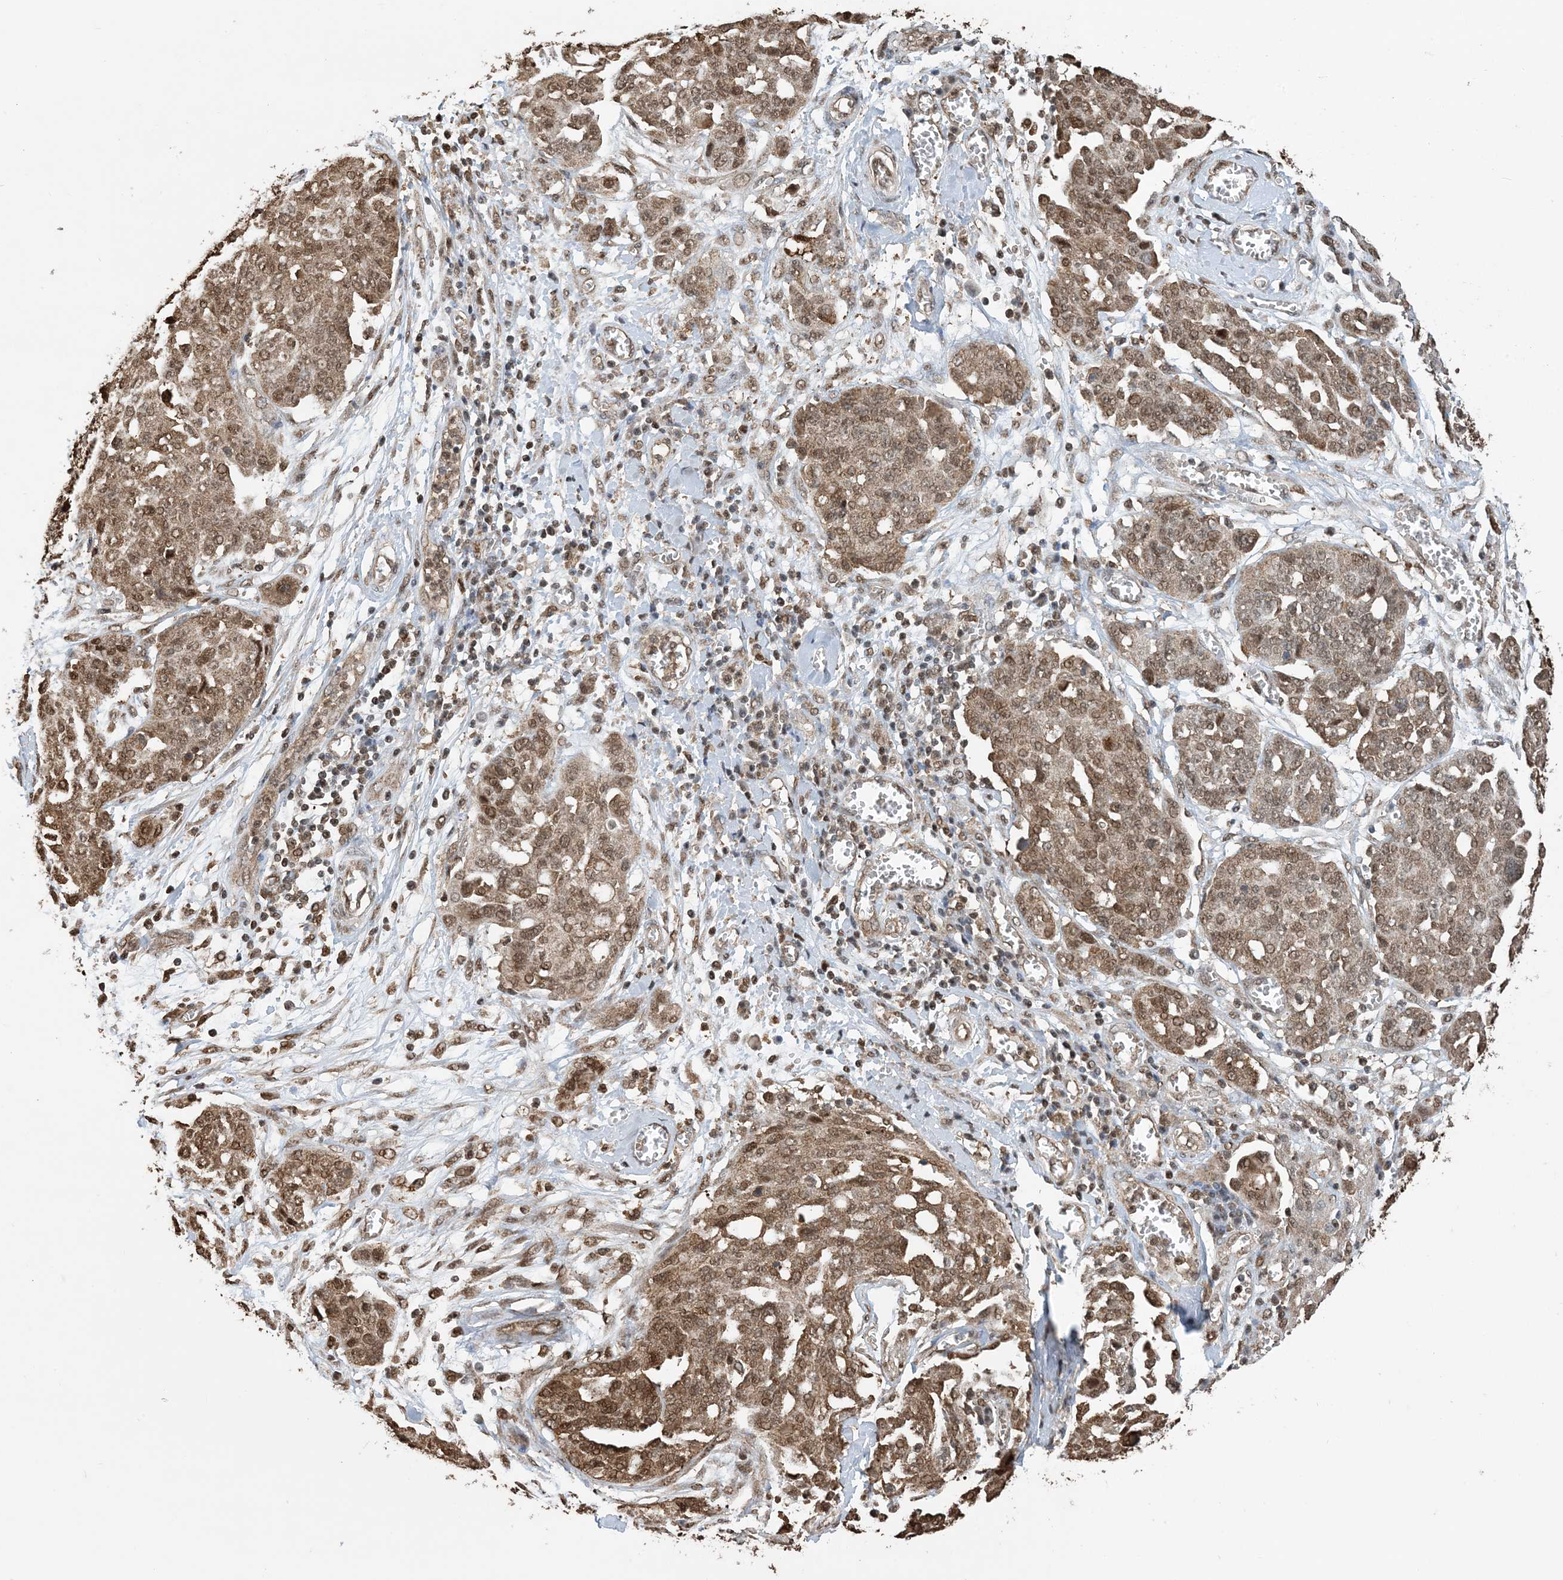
{"staining": {"intensity": "moderate", "quantity": ">75%", "location": "cytoplasmic/membranous,nuclear"}, "tissue": "ovarian cancer", "cell_type": "Tumor cells", "image_type": "cancer", "snomed": [{"axis": "morphology", "description": "Cystadenocarcinoma, serous, NOS"}, {"axis": "topography", "description": "Soft tissue"}, {"axis": "topography", "description": "Ovary"}], "caption": "Ovarian cancer (serous cystadenocarcinoma) tissue exhibits moderate cytoplasmic/membranous and nuclear expression in approximately >75% of tumor cells The protein is shown in brown color, while the nuclei are stained blue.", "gene": "HSPA1A", "patient": {"sex": "female", "age": 57}}